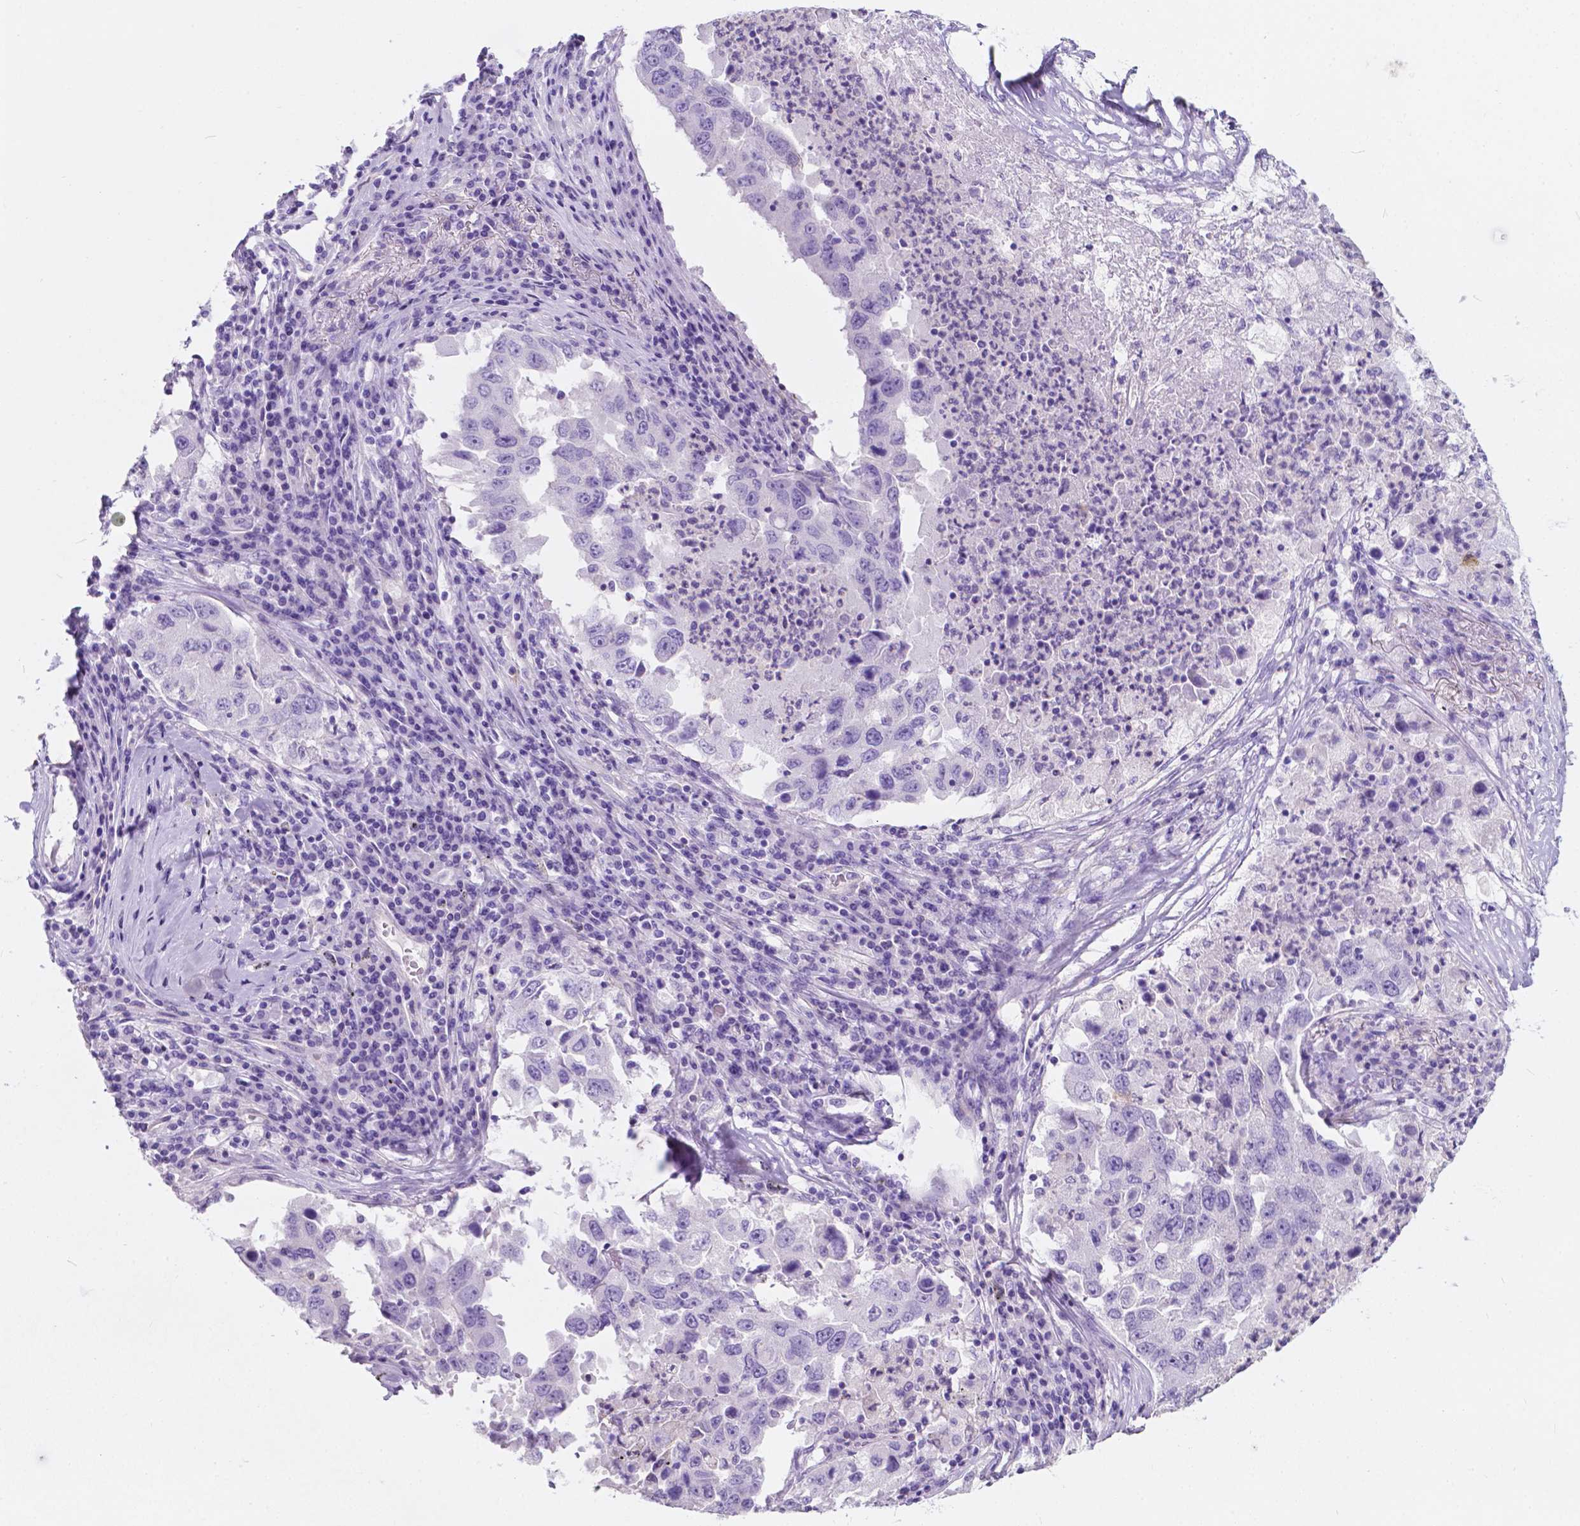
{"staining": {"intensity": "negative", "quantity": "none", "location": "none"}, "tissue": "lung cancer", "cell_type": "Tumor cells", "image_type": "cancer", "snomed": [{"axis": "morphology", "description": "Adenocarcinoma, NOS"}, {"axis": "topography", "description": "Lung"}], "caption": "Immunohistochemistry image of neoplastic tissue: adenocarcinoma (lung) stained with DAB (3,3'-diaminobenzidine) demonstrates no significant protein staining in tumor cells.", "gene": "GNAO1", "patient": {"sex": "male", "age": 73}}